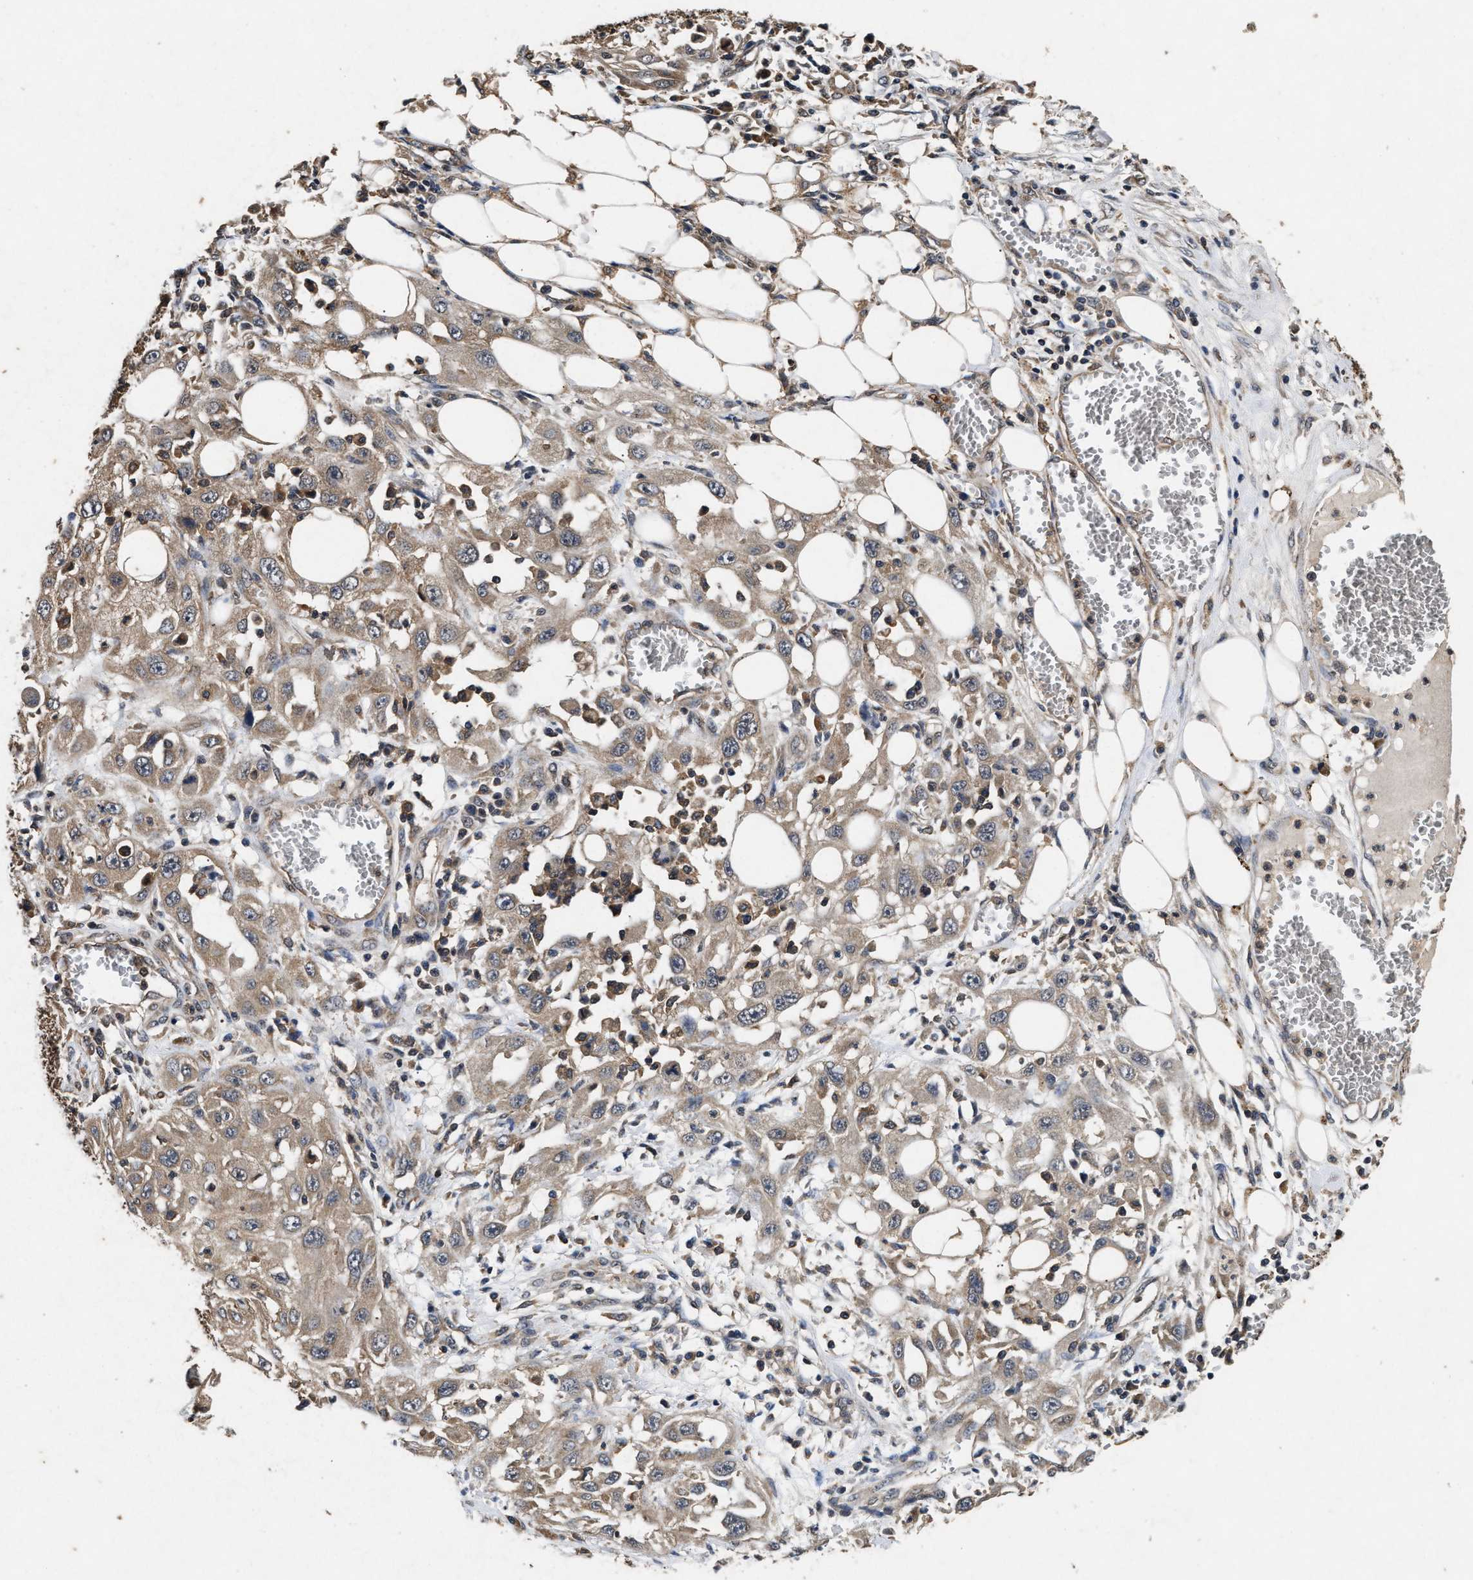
{"staining": {"intensity": "weak", "quantity": ">75%", "location": "cytoplasmic/membranous"}, "tissue": "skin cancer", "cell_type": "Tumor cells", "image_type": "cancer", "snomed": [{"axis": "morphology", "description": "Squamous cell carcinoma, NOS"}, {"axis": "topography", "description": "Skin"}], "caption": "A brown stain shows weak cytoplasmic/membranous positivity of a protein in human squamous cell carcinoma (skin) tumor cells.", "gene": "PDAP1", "patient": {"sex": "male", "age": 75}}